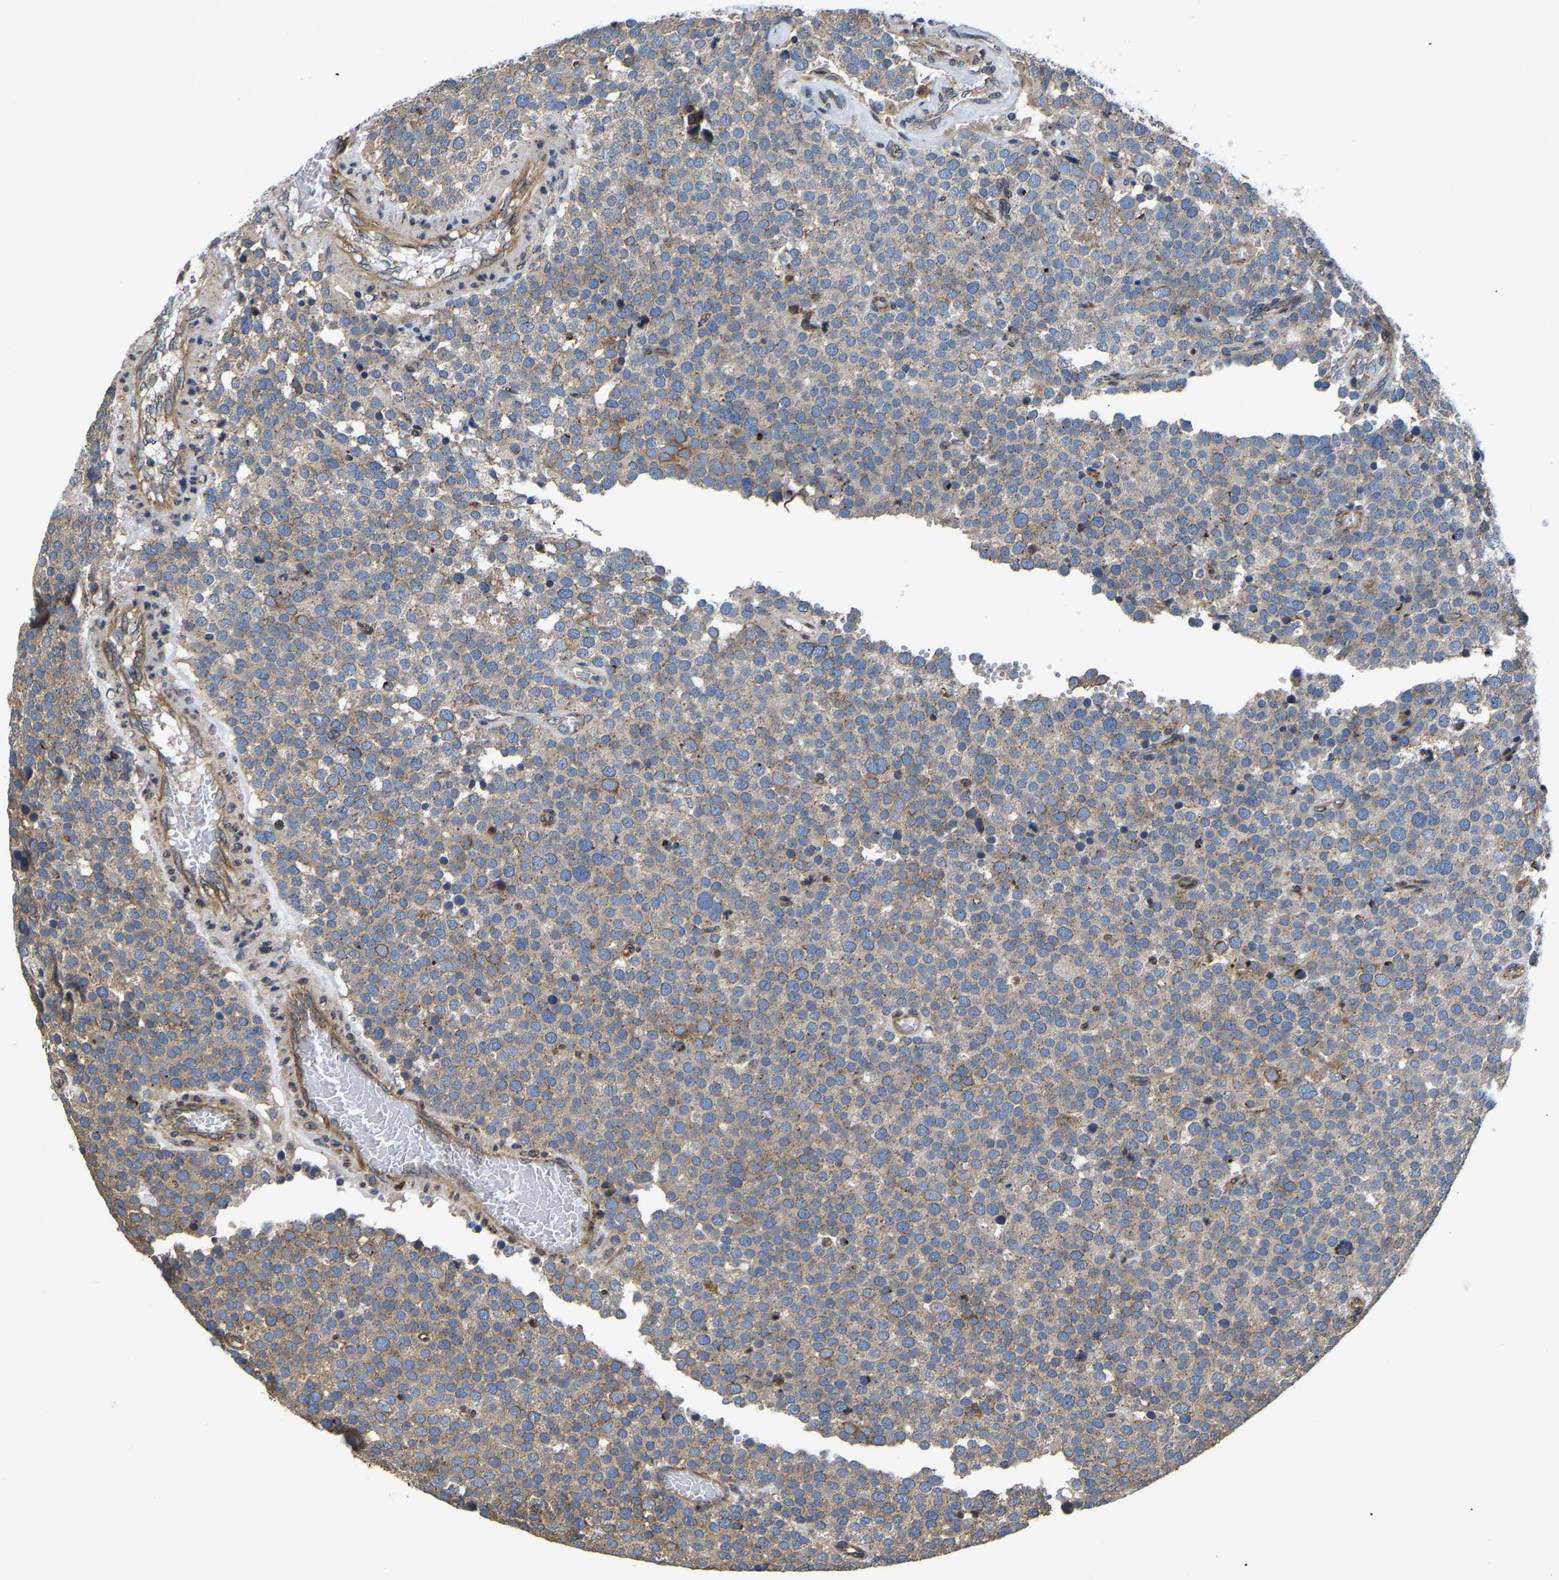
{"staining": {"intensity": "moderate", "quantity": ">75%", "location": "cytoplasmic/membranous"}, "tissue": "testis cancer", "cell_type": "Tumor cells", "image_type": "cancer", "snomed": [{"axis": "morphology", "description": "Normal tissue, NOS"}, {"axis": "morphology", "description": "Seminoma, NOS"}, {"axis": "topography", "description": "Testis"}], "caption": "Immunohistochemistry (IHC) staining of testis cancer, which exhibits medium levels of moderate cytoplasmic/membranous positivity in approximately >75% of tumor cells indicating moderate cytoplasmic/membranous protein expression. The staining was performed using DAB (brown) for protein detection and nuclei were counterstained in hematoxylin (blue).", "gene": "ARL6IP5", "patient": {"sex": "male", "age": 71}}